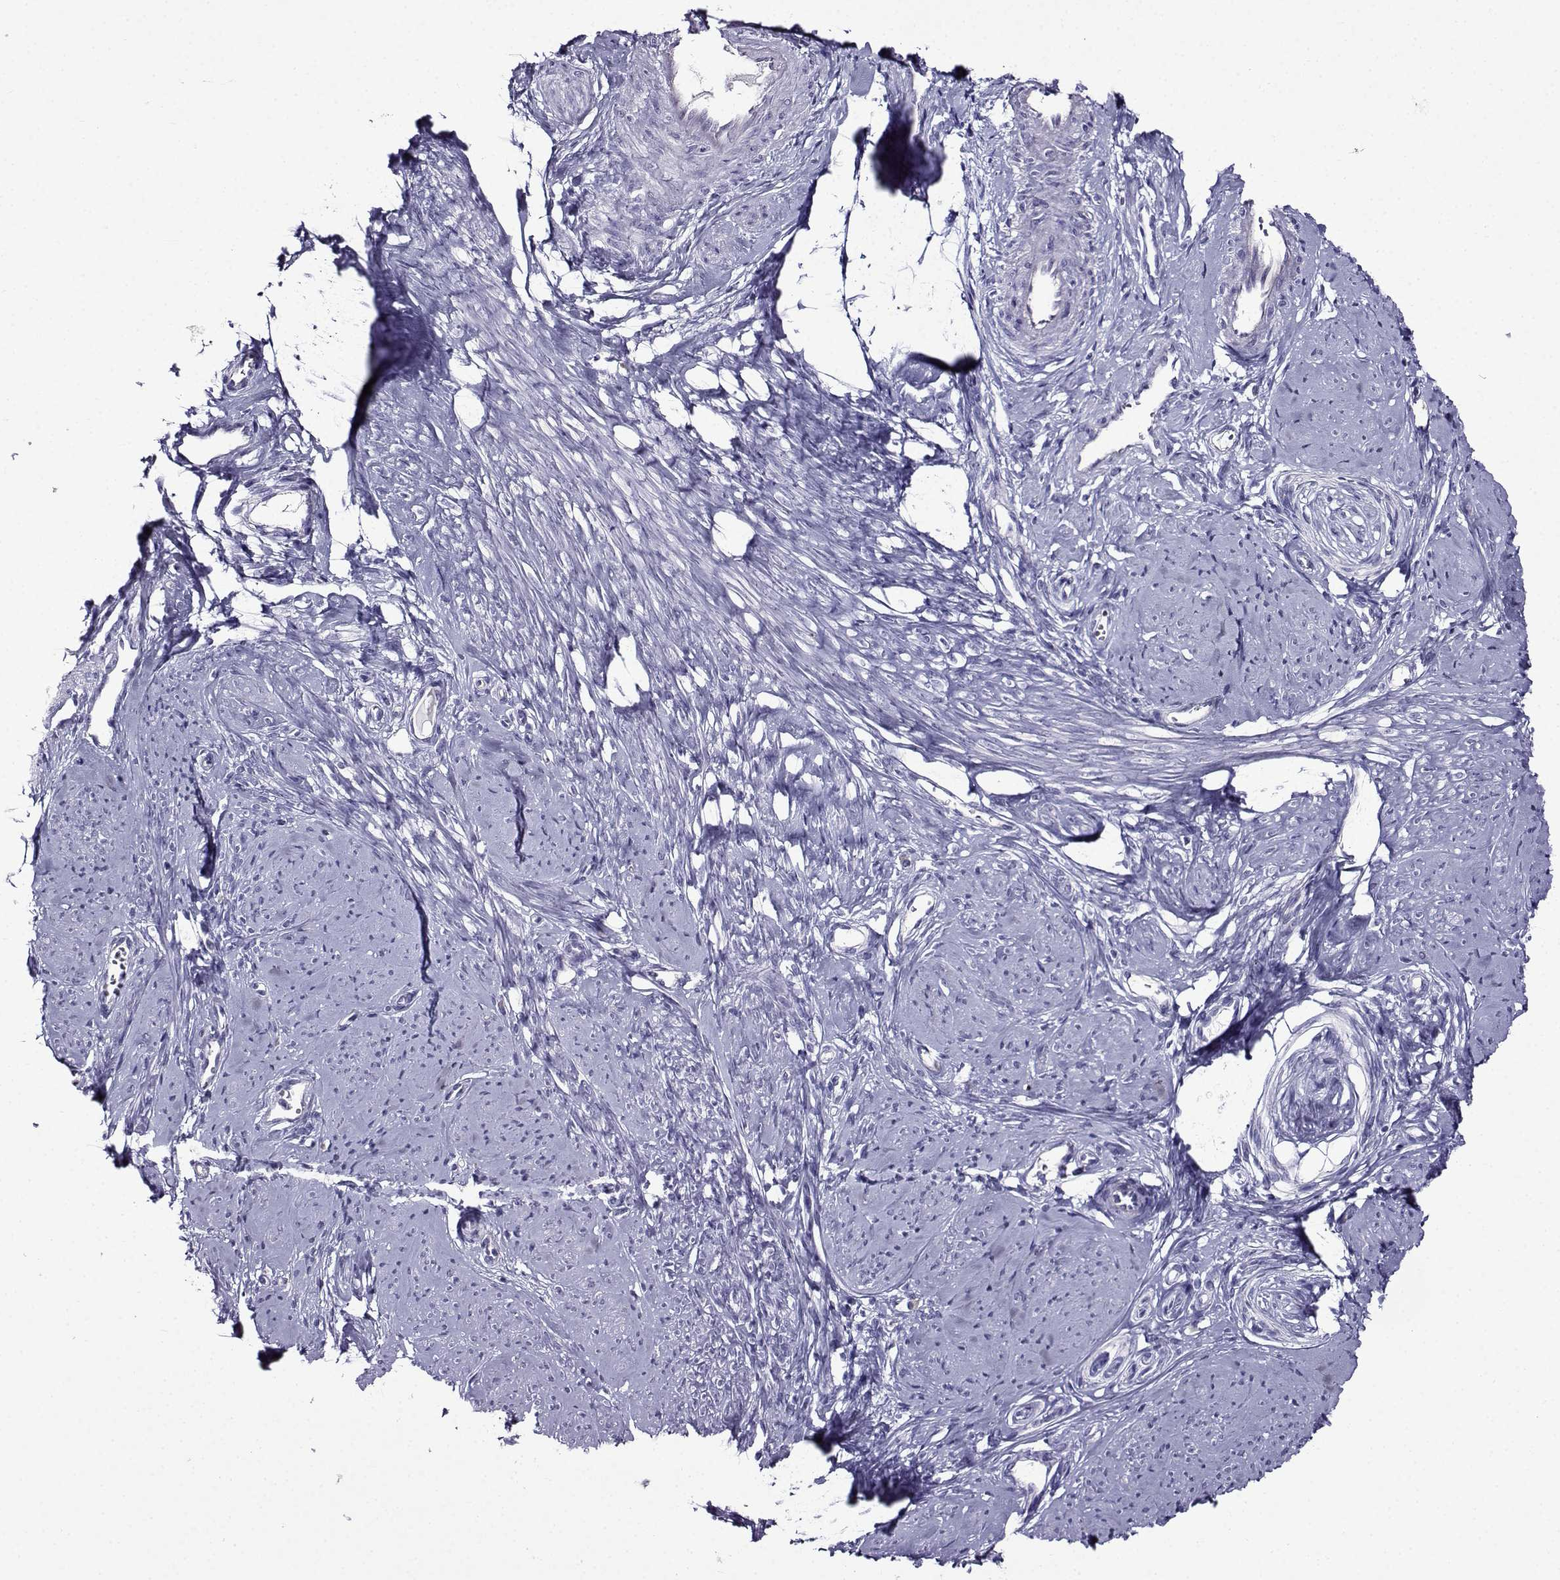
{"staining": {"intensity": "negative", "quantity": "none", "location": "none"}, "tissue": "smooth muscle", "cell_type": "Smooth muscle cells", "image_type": "normal", "snomed": [{"axis": "morphology", "description": "Normal tissue, NOS"}, {"axis": "topography", "description": "Smooth muscle"}], "caption": "This micrograph is of unremarkable smooth muscle stained with immunohistochemistry to label a protein in brown with the nuclei are counter-stained blue. There is no positivity in smooth muscle cells.", "gene": "TMEM266", "patient": {"sex": "female", "age": 48}}